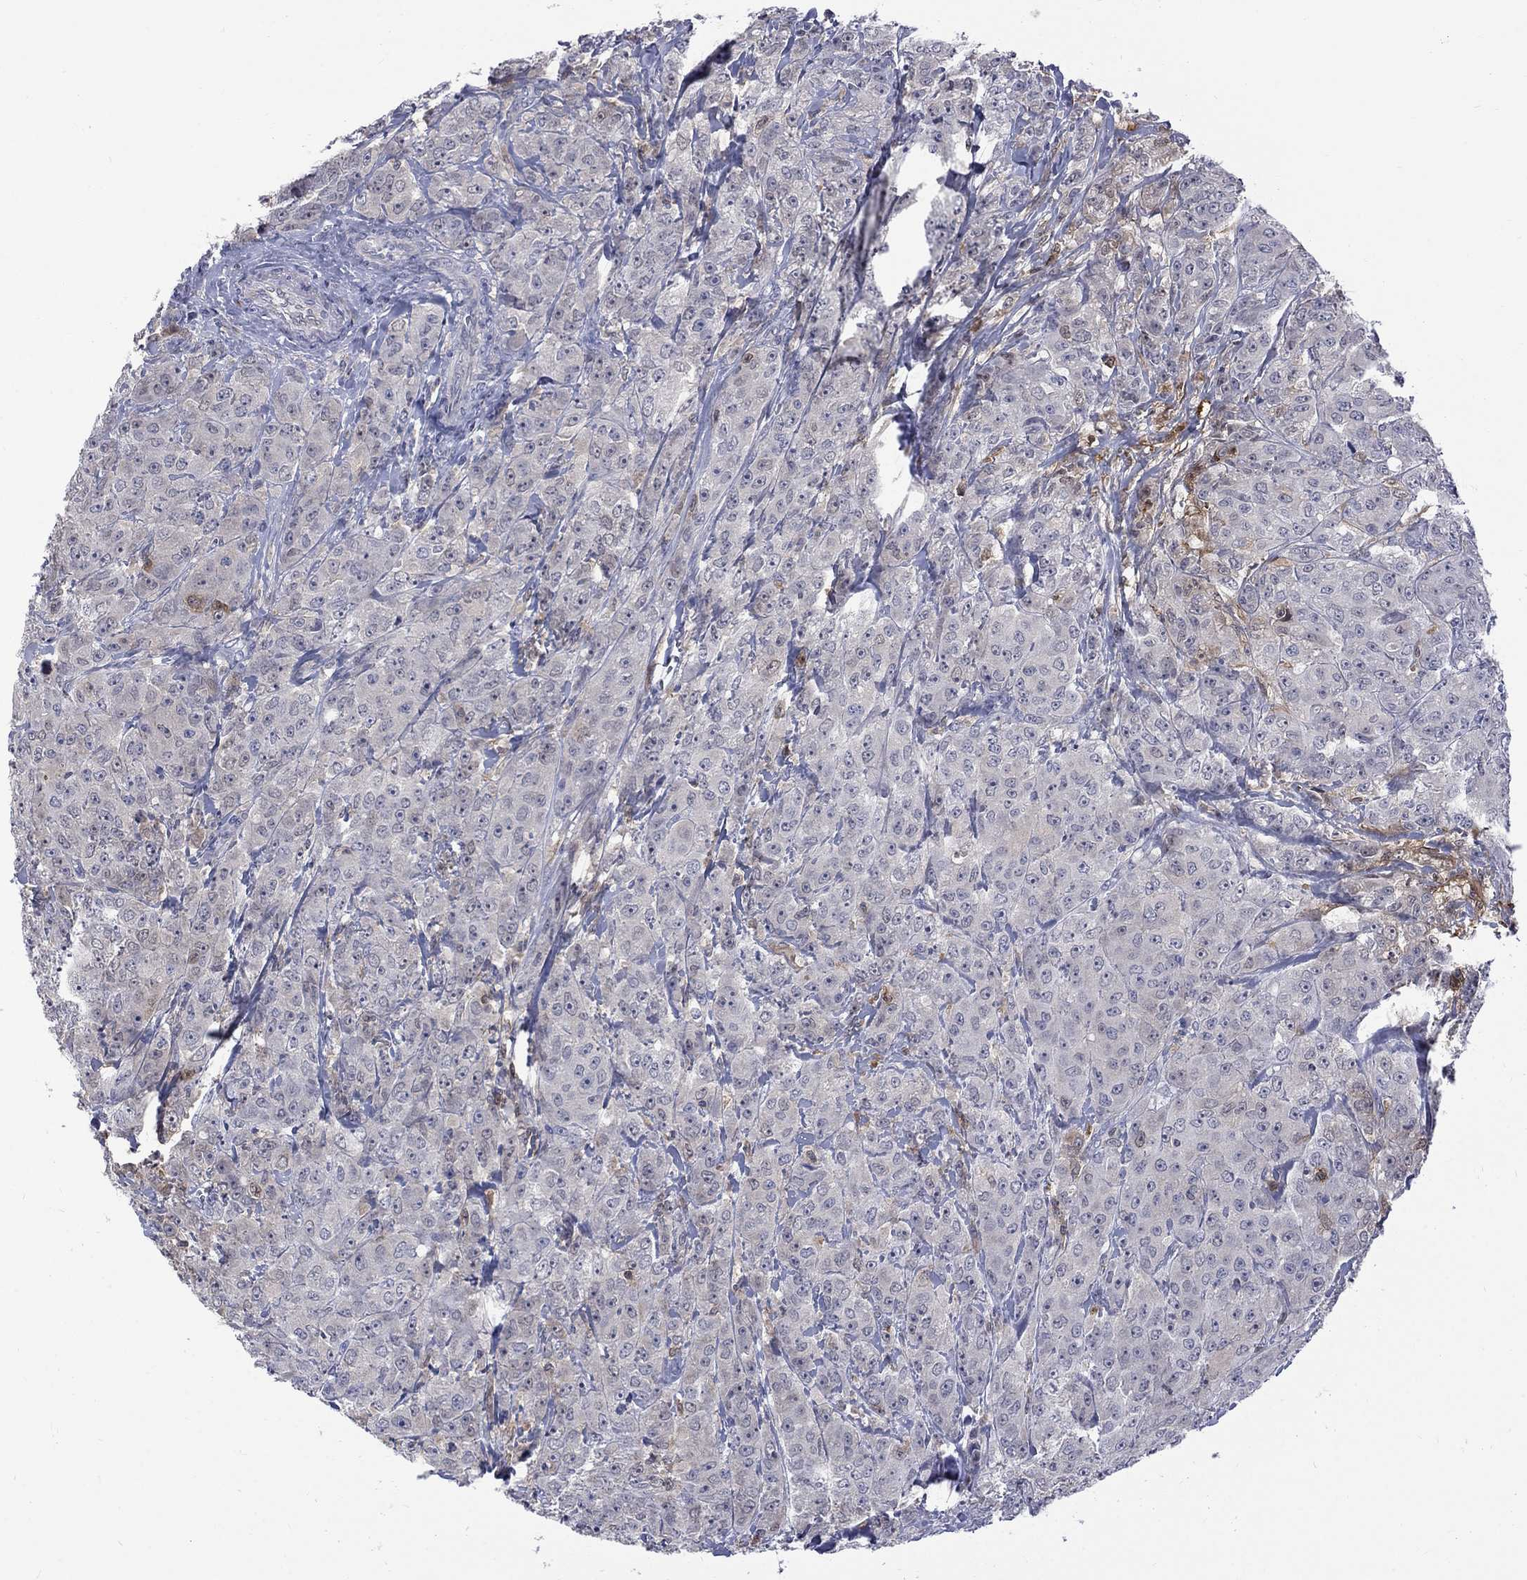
{"staining": {"intensity": "negative", "quantity": "none", "location": "none"}, "tissue": "breast cancer", "cell_type": "Tumor cells", "image_type": "cancer", "snomed": [{"axis": "morphology", "description": "Duct carcinoma"}, {"axis": "topography", "description": "Breast"}], "caption": "Tumor cells are negative for protein expression in human intraductal carcinoma (breast).", "gene": "HKDC1", "patient": {"sex": "female", "age": 43}}